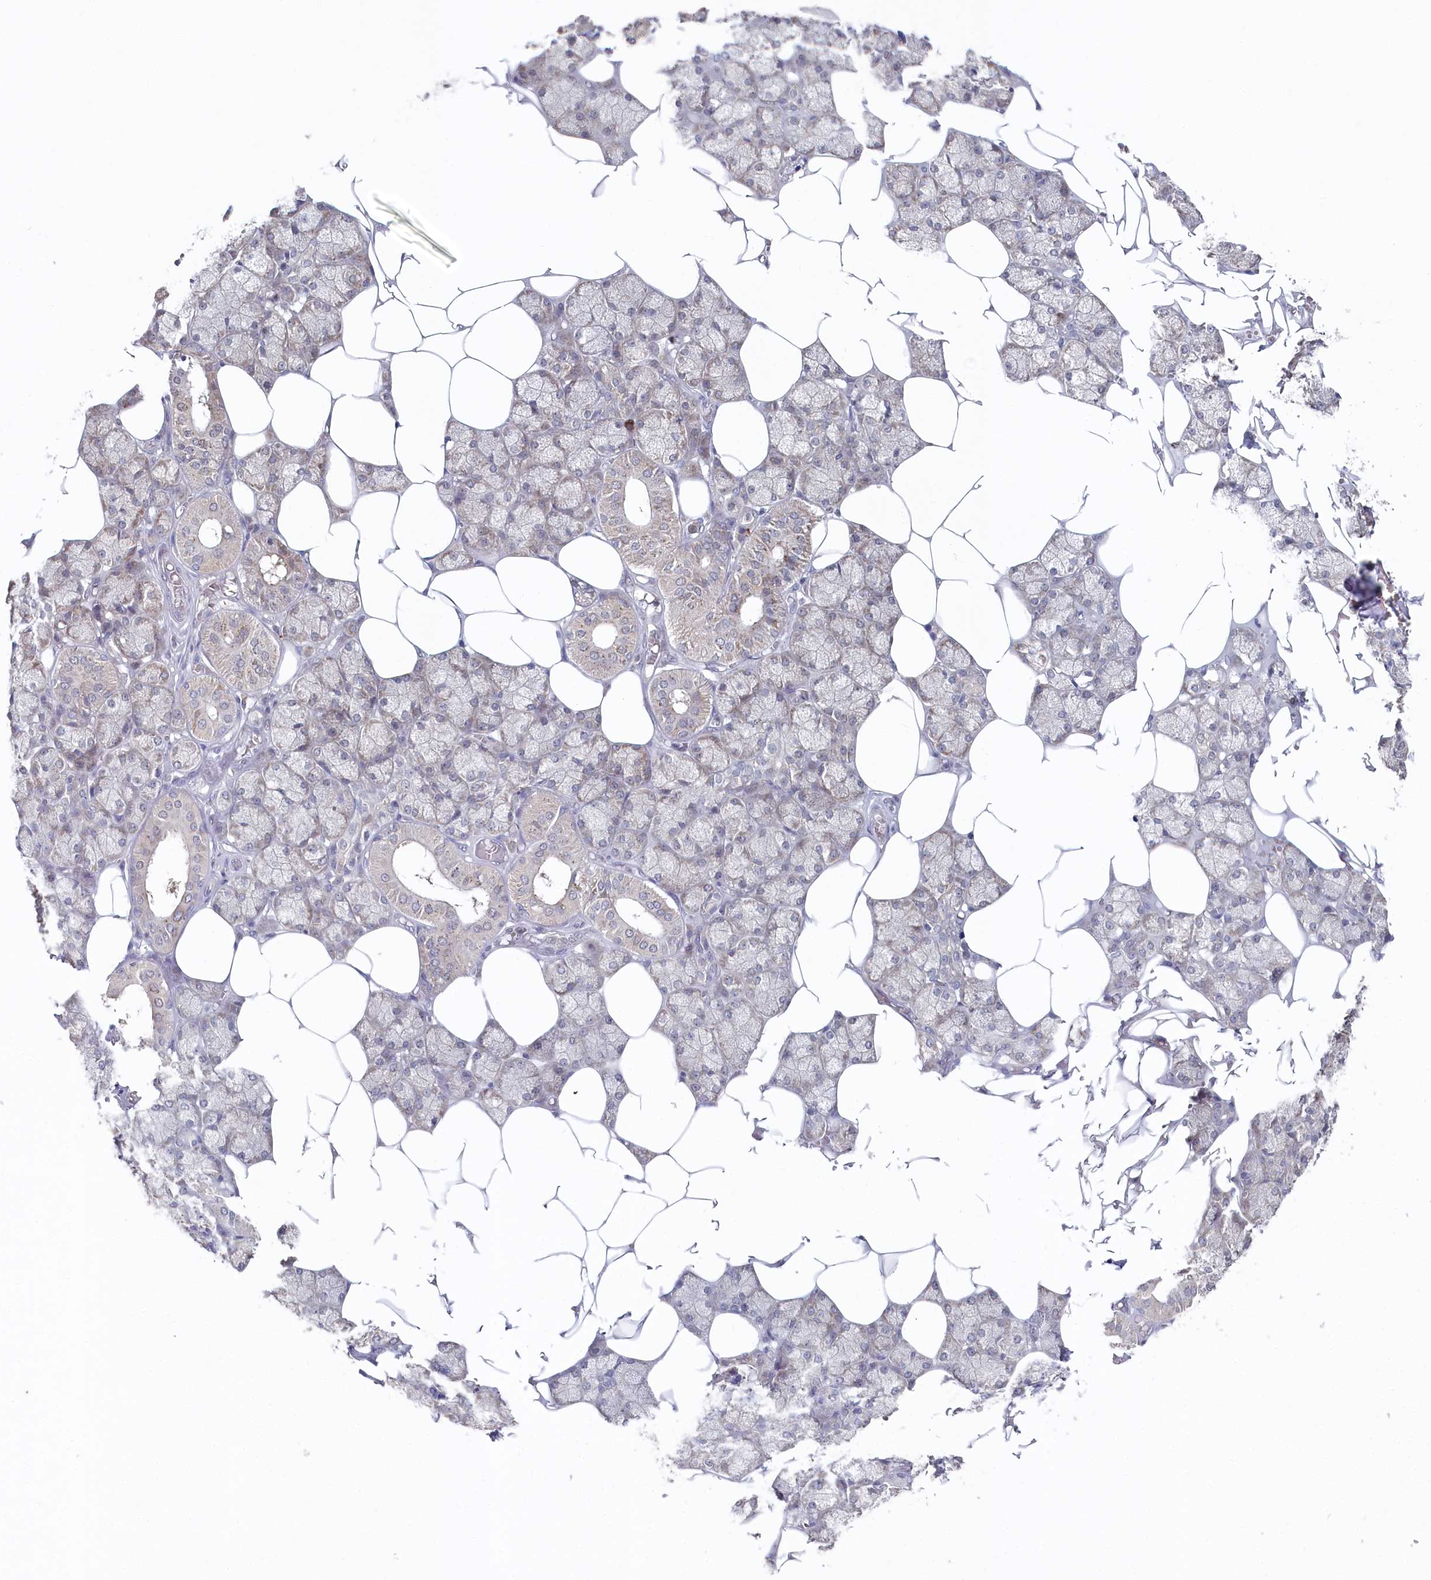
{"staining": {"intensity": "weak", "quantity": "25%-75%", "location": "cytoplasmic/membranous"}, "tissue": "salivary gland", "cell_type": "Glandular cells", "image_type": "normal", "snomed": [{"axis": "morphology", "description": "Normal tissue, NOS"}, {"axis": "topography", "description": "Salivary gland"}], "caption": "Salivary gland stained with IHC shows weak cytoplasmic/membranous staining in approximately 25%-75% of glandular cells.", "gene": "WAPL", "patient": {"sex": "male", "age": 62}}